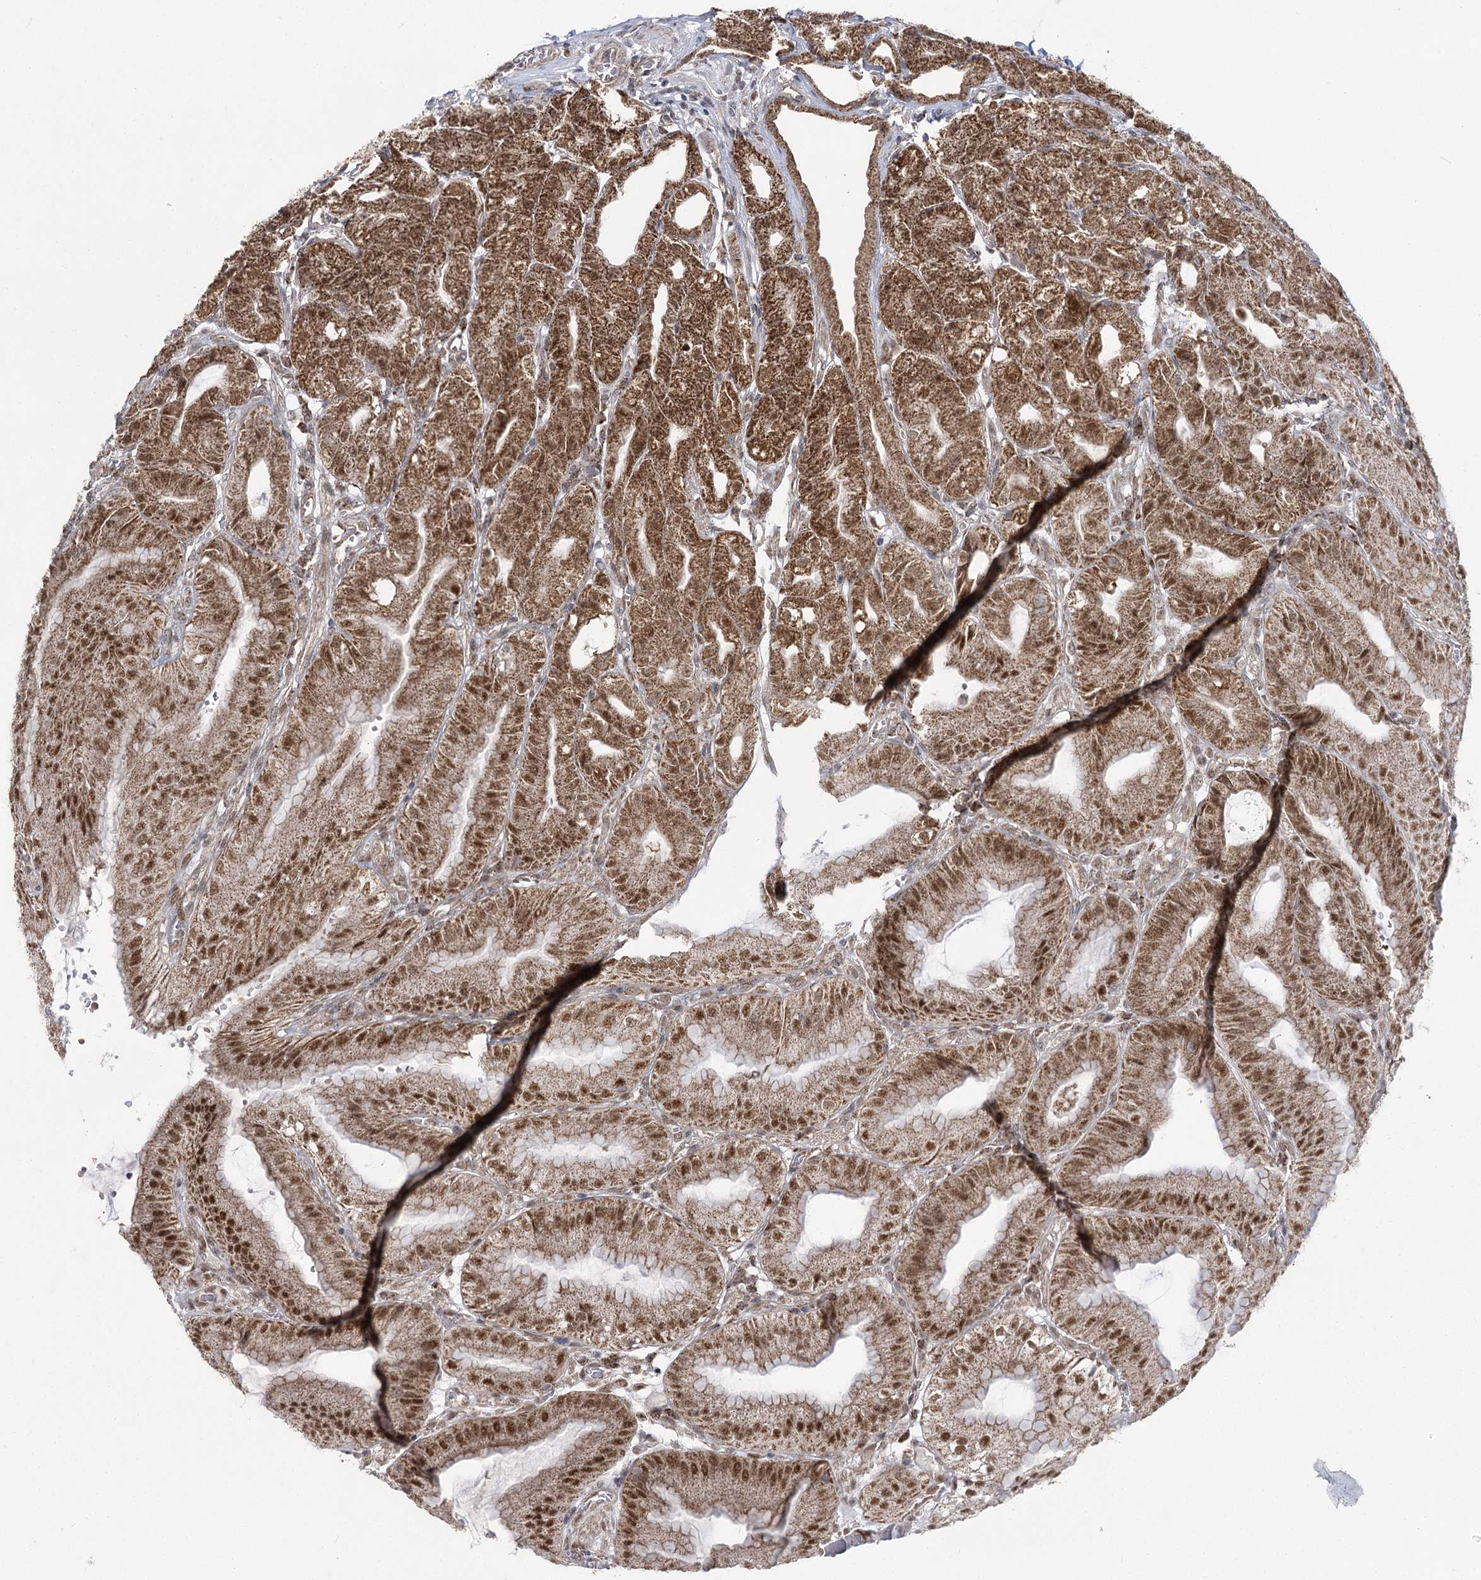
{"staining": {"intensity": "strong", "quantity": ">75%", "location": "cytoplasmic/membranous,nuclear"}, "tissue": "stomach", "cell_type": "Glandular cells", "image_type": "normal", "snomed": [{"axis": "morphology", "description": "Normal tissue, NOS"}, {"axis": "topography", "description": "Stomach, upper"}, {"axis": "topography", "description": "Stomach, lower"}], "caption": "Protein expression analysis of benign stomach reveals strong cytoplasmic/membranous,nuclear staining in about >75% of glandular cells.", "gene": "SLC4A1AP", "patient": {"sex": "male", "age": 71}}